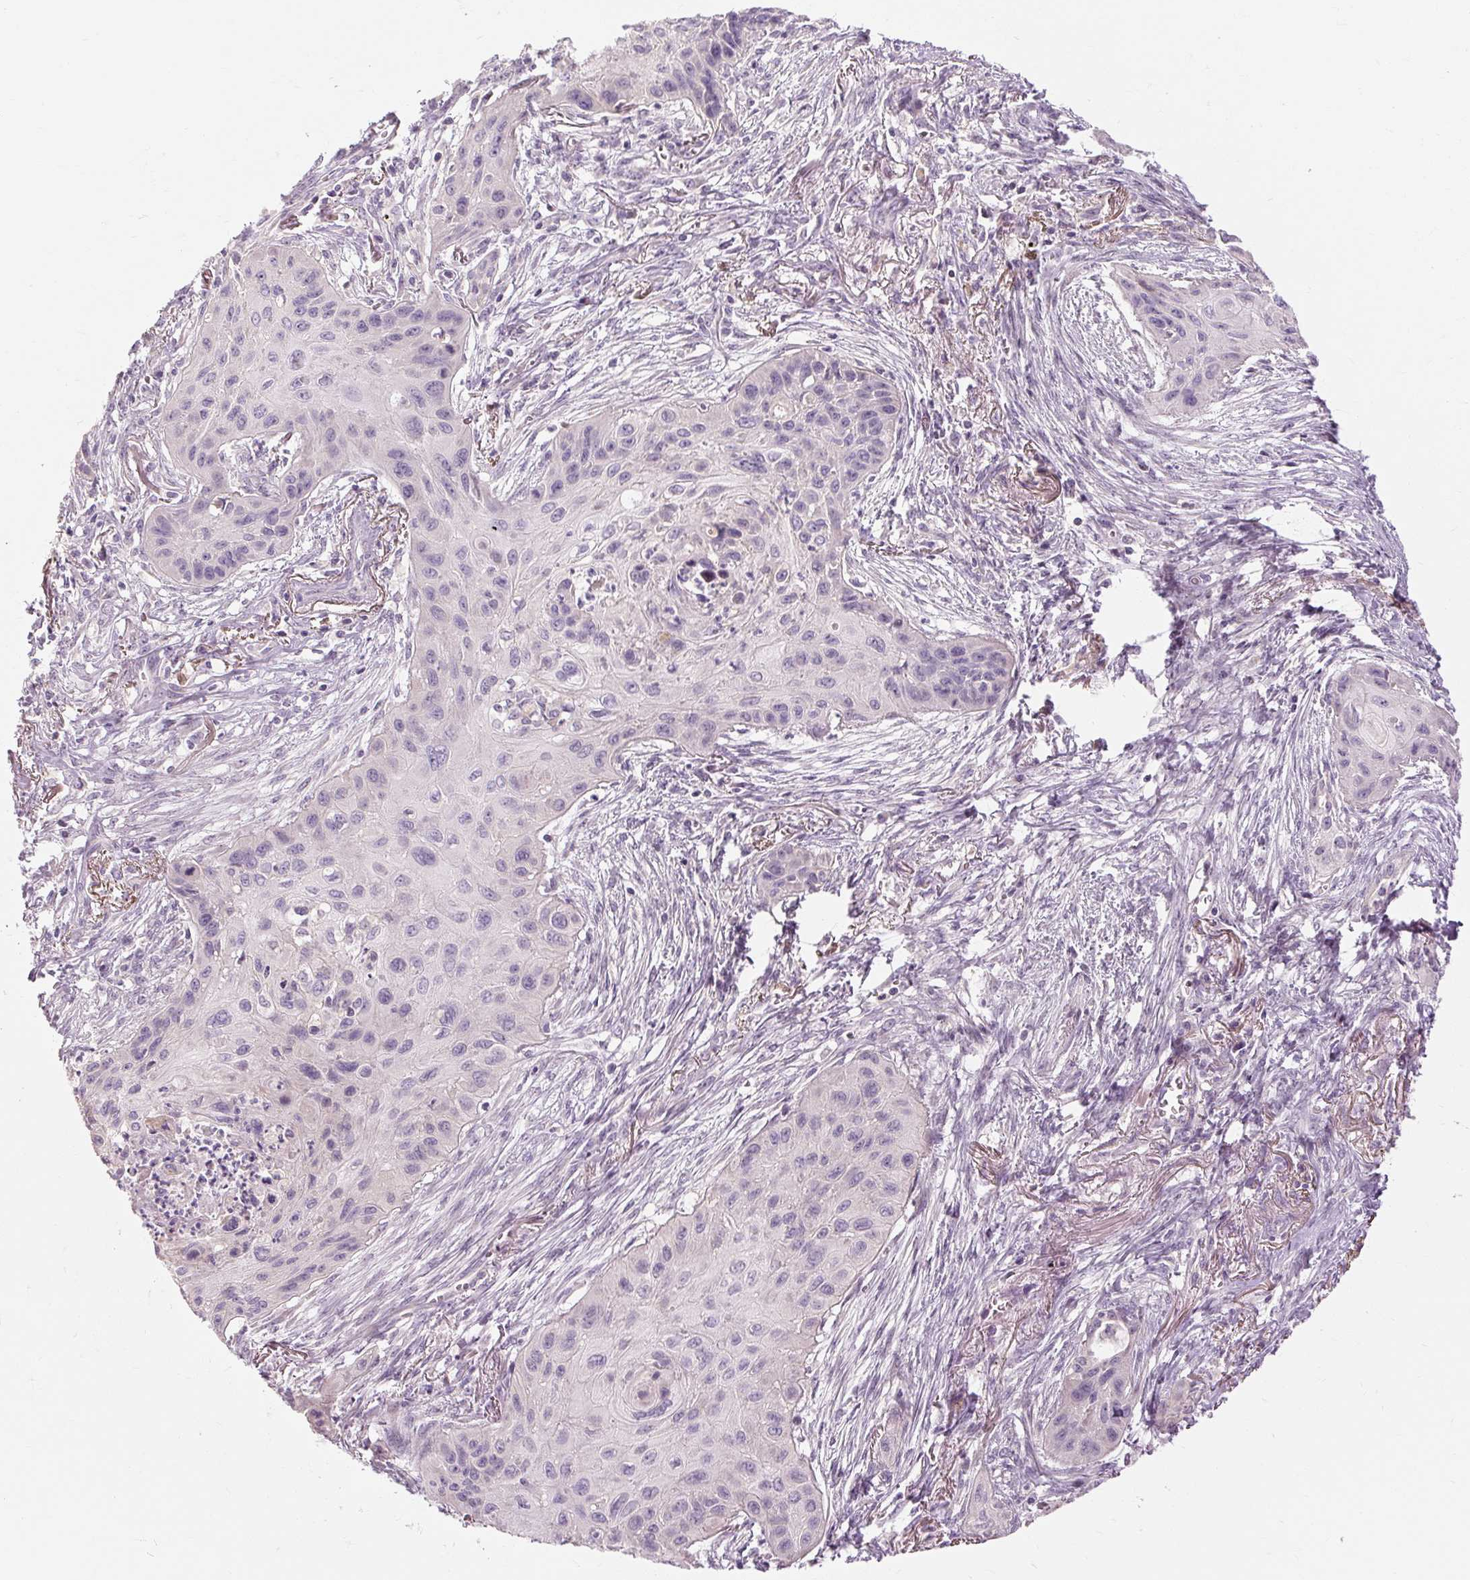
{"staining": {"intensity": "negative", "quantity": "none", "location": "none"}, "tissue": "lung cancer", "cell_type": "Tumor cells", "image_type": "cancer", "snomed": [{"axis": "morphology", "description": "Squamous cell carcinoma, NOS"}, {"axis": "topography", "description": "Lung"}], "caption": "Tumor cells are negative for brown protein staining in lung cancer (squamous cell carcinoma).", "gene": "CAPN3", "patient": {"sex": "male", "age": 71}}